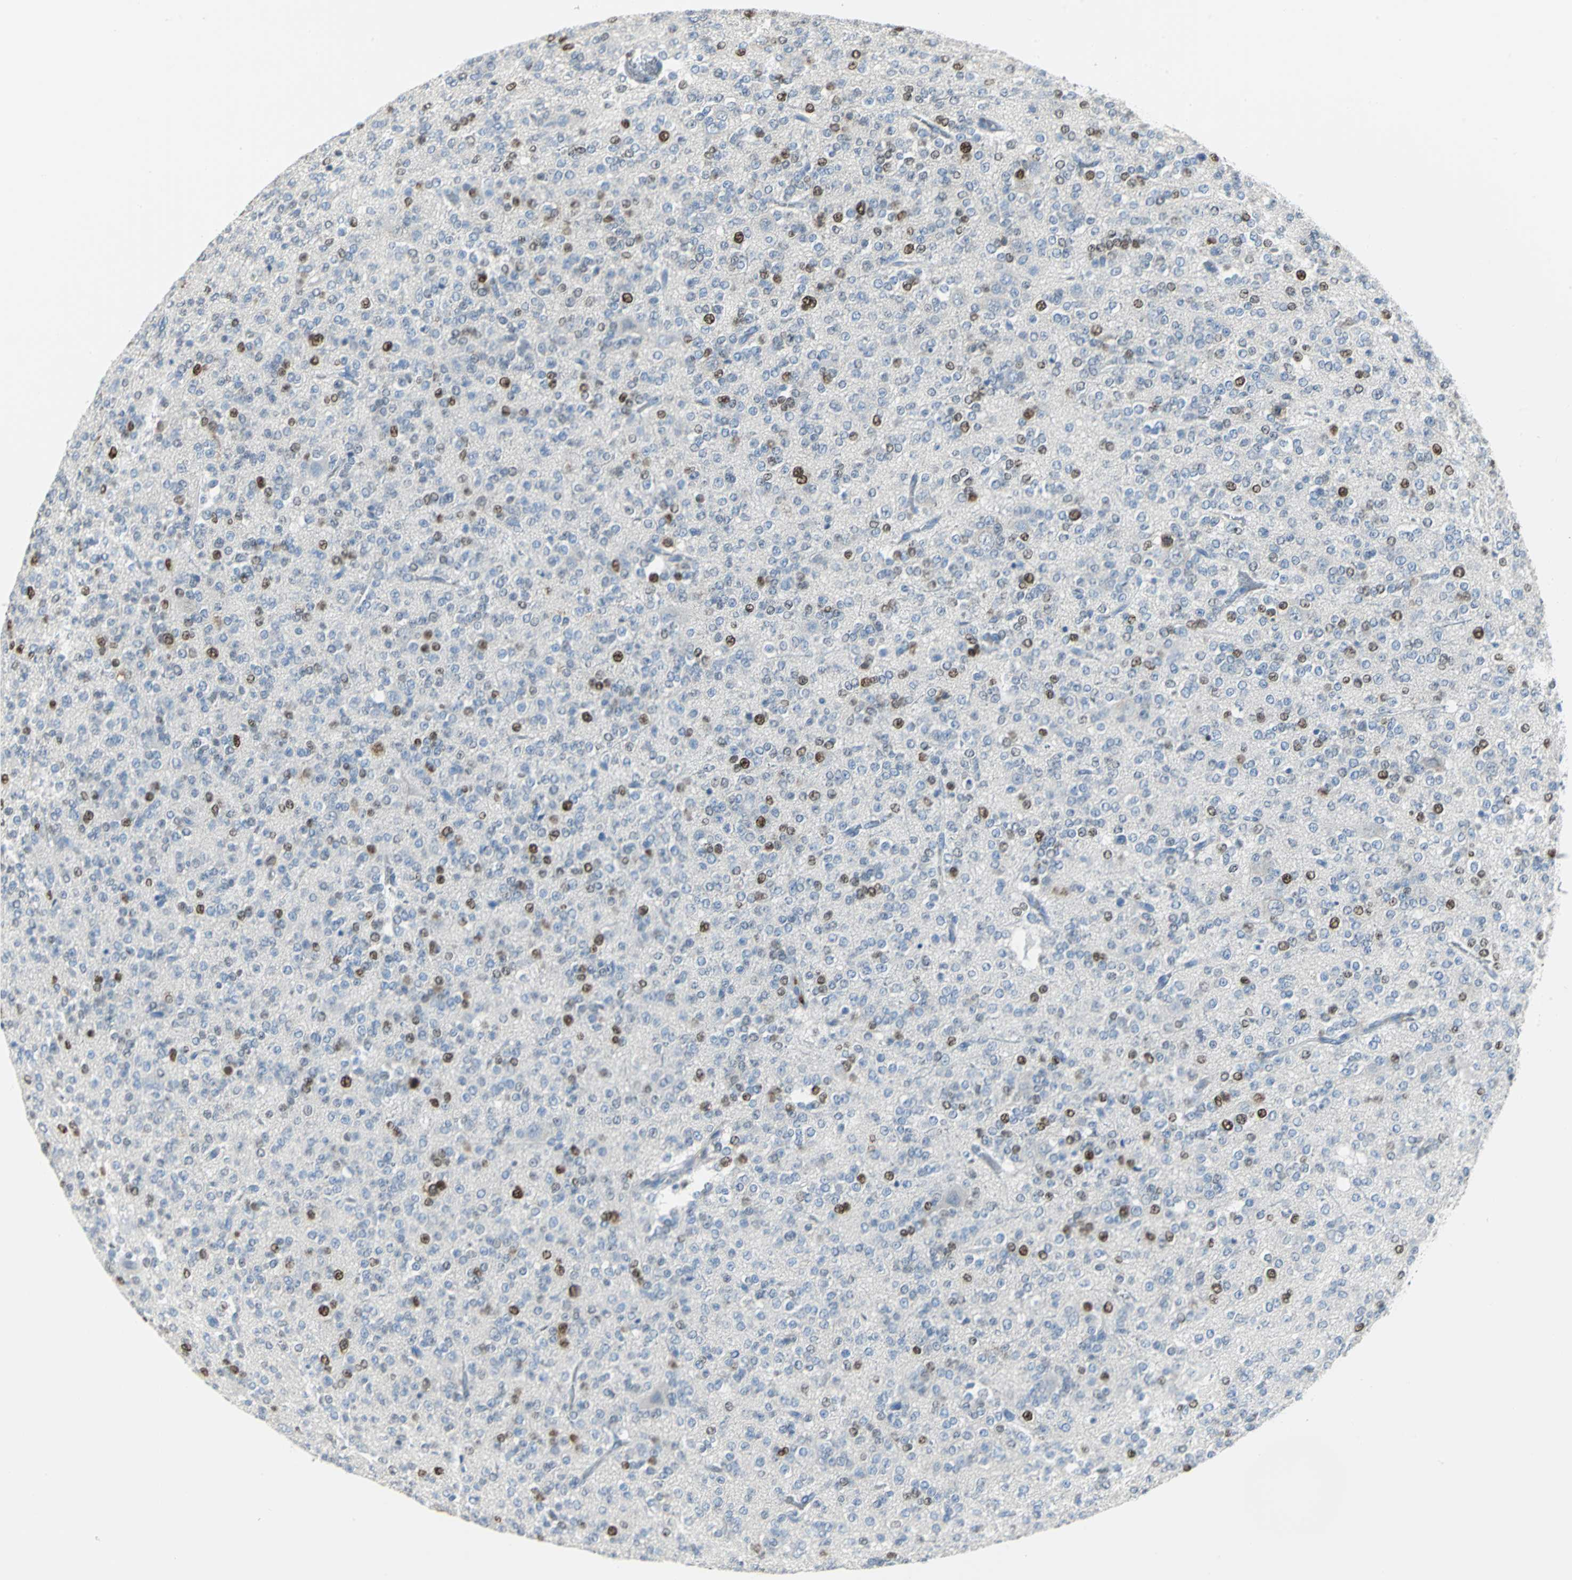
{"staining": {"intensity": "strong", "quantity": "<25%", "location": "nuclear"}, "tissue": "glioma", "cell_type": "Tumor cells", "image_type": "cancer", "snomed": [{"axis": "morphology", "description": "Glioma, malignant, Low grade"}, {"axis": "topography", "description": "Brain"}], "caption": "Immunohistochemistry (DAB (3,3'-diaminobenzidine)) staining of malignant glioma (low-grade) displays strong nuclear protein expression in approximately <25% of tumor cells.", "gene": "MCM4", "patient": {"sex": "male", "age": 38}}